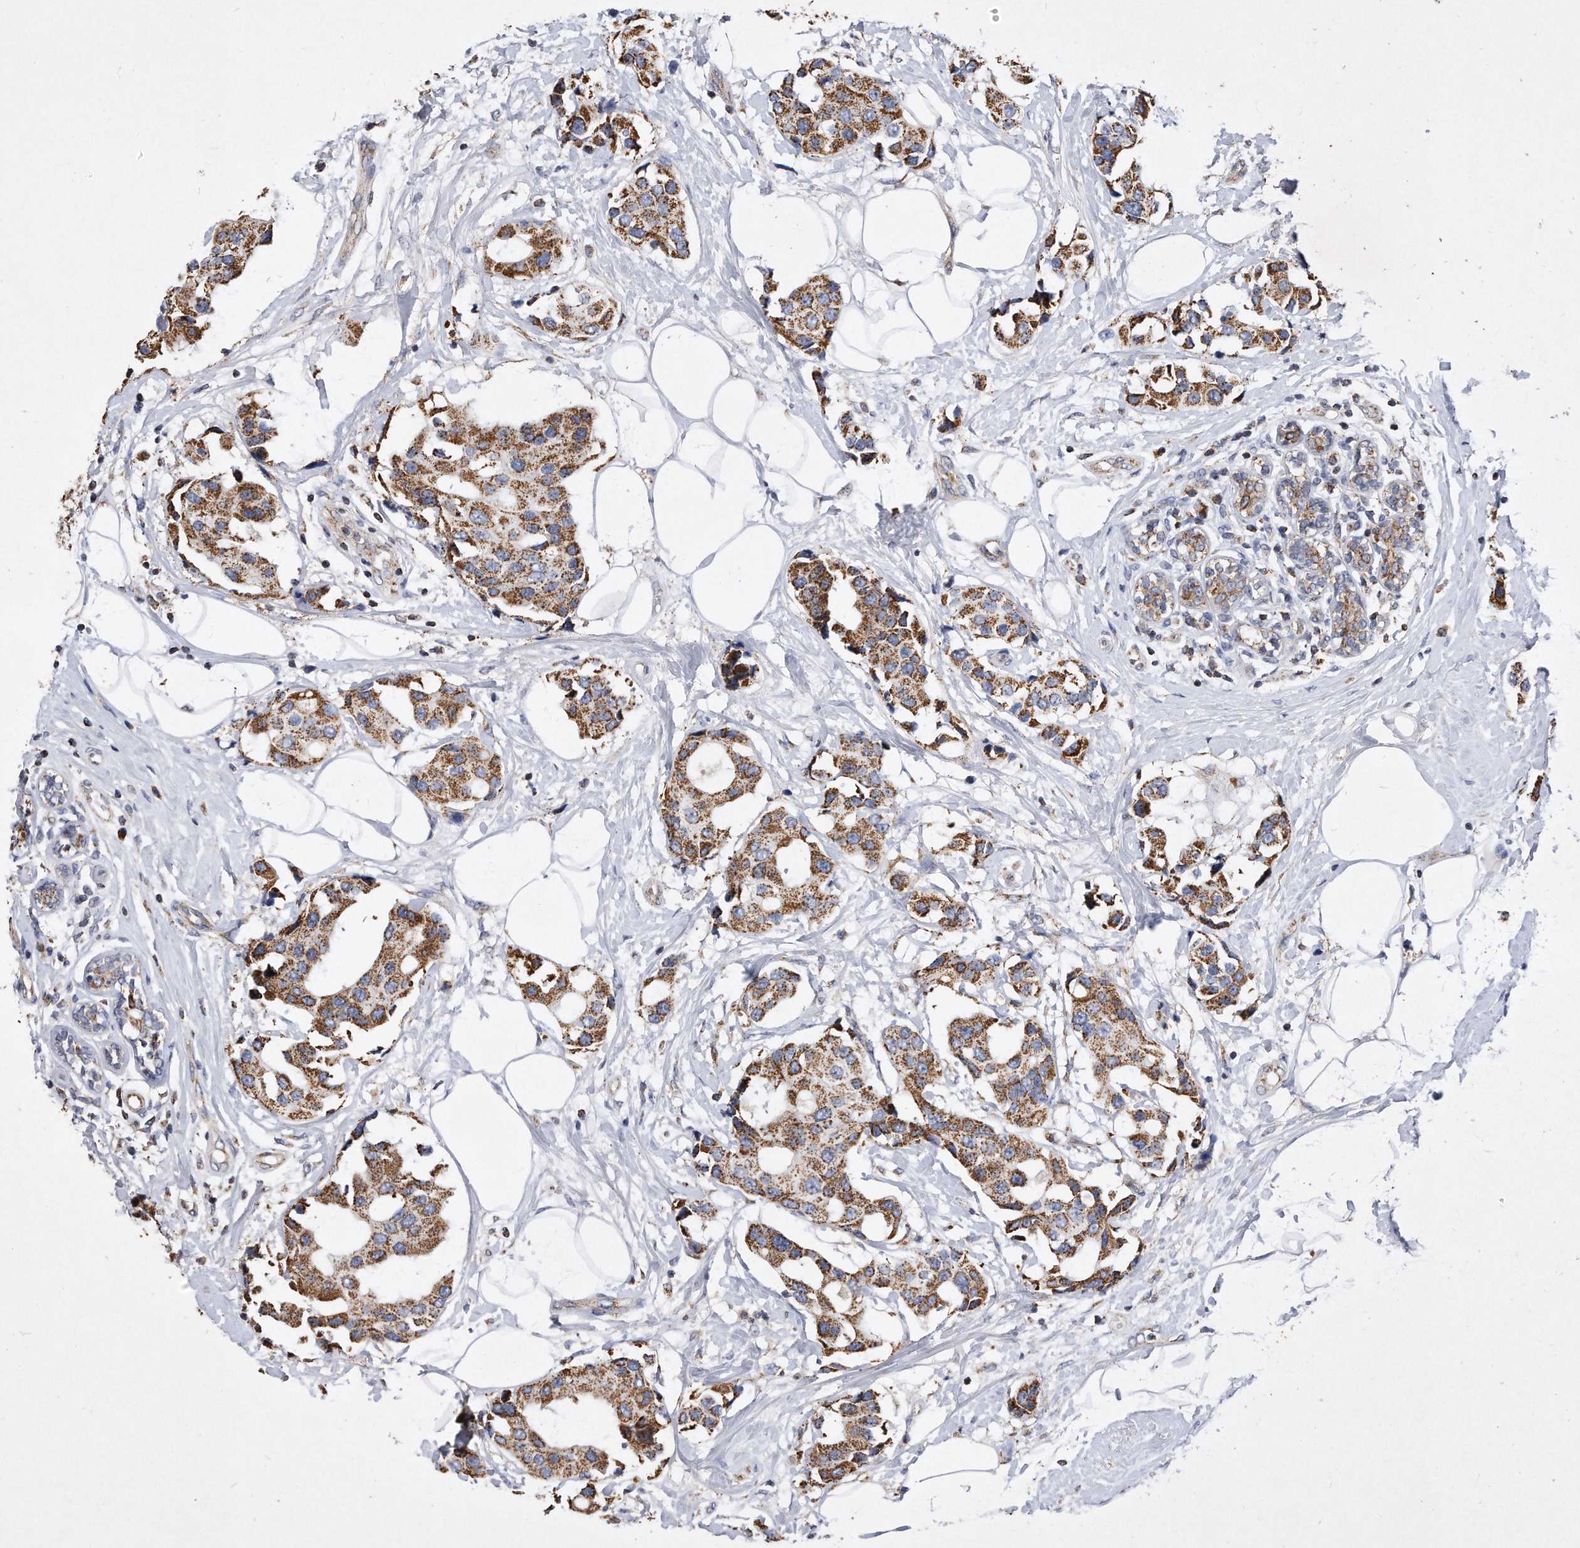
{"staining": {"intensity": "moderate", "quantity": ">75%", "location": "cytoplasmic/membranous"}, "tissue": "breast cancer", "cell_type": "Tumor cells", "image_type": "cancer", "snomed": [{"axis": "morphology", "description": "Normal tissue, NOS"}, {"axis": "morphology", "description": "Duct carcinoma"}, {"axis": "topography", "description": "Breast"}], "caption": "Invasive ductal carcinoma (breast) stained with a brown dye exhibits moderate cytoplasmic/membranous positive positivity in about >75% of tumor cells.", "gene": "PPP5C", "patient": {"sex": "female", "age": 39}}